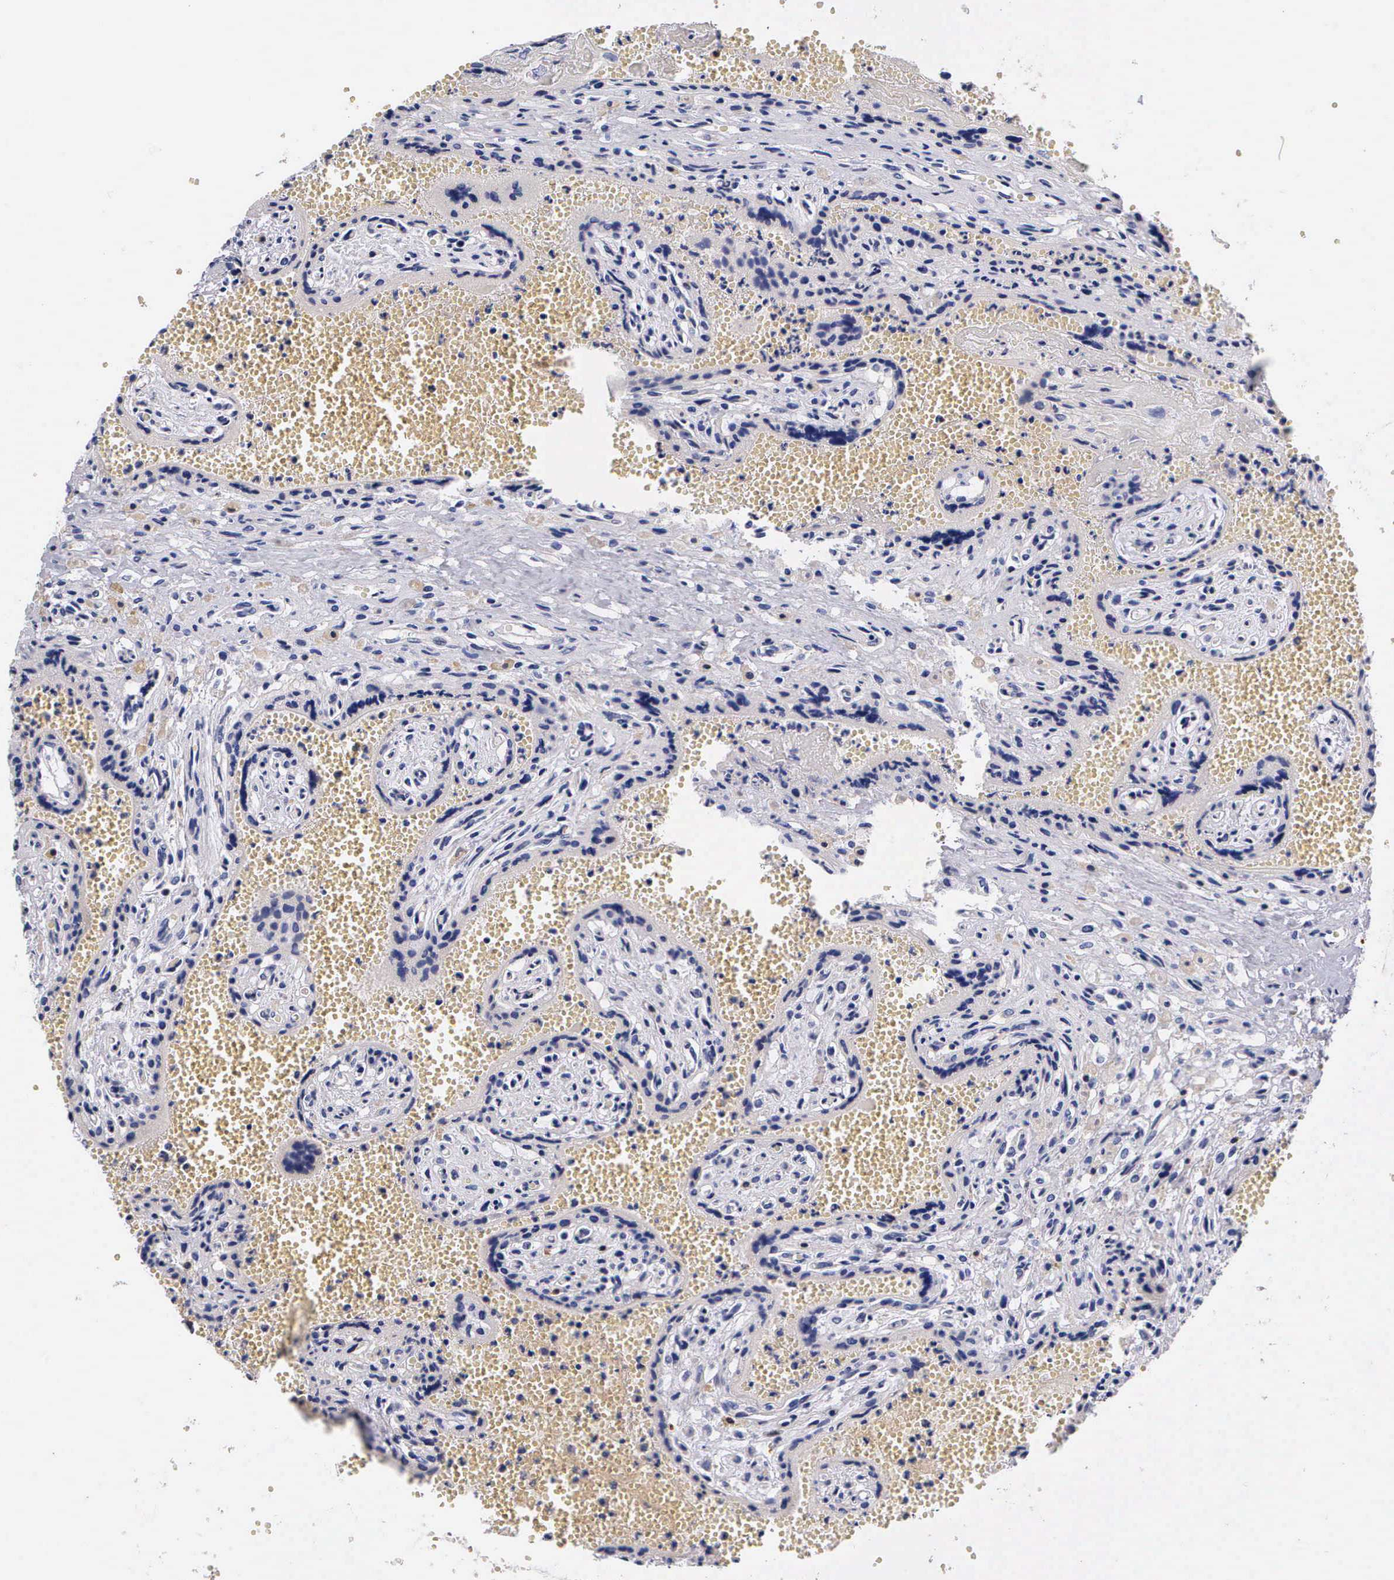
{"staining": {"intensity": "negative", "quantity": "none", "location": "none"}, "tissue": "placenta", "cell_type": "Decidual cells", "image_type": "normal", "snomed": [{"axis": "morphology", "description": "Normal tissue, NOS"}, {"axis": "topography", "description": "Placenta"}], "caption": "Immunohistochemistry micrograph of benign placenta stained for a protein (brown), which reveals no positivity in decidual cells.", "gene": "RENBP", "patient": {"sex": "female", "age": 40}}